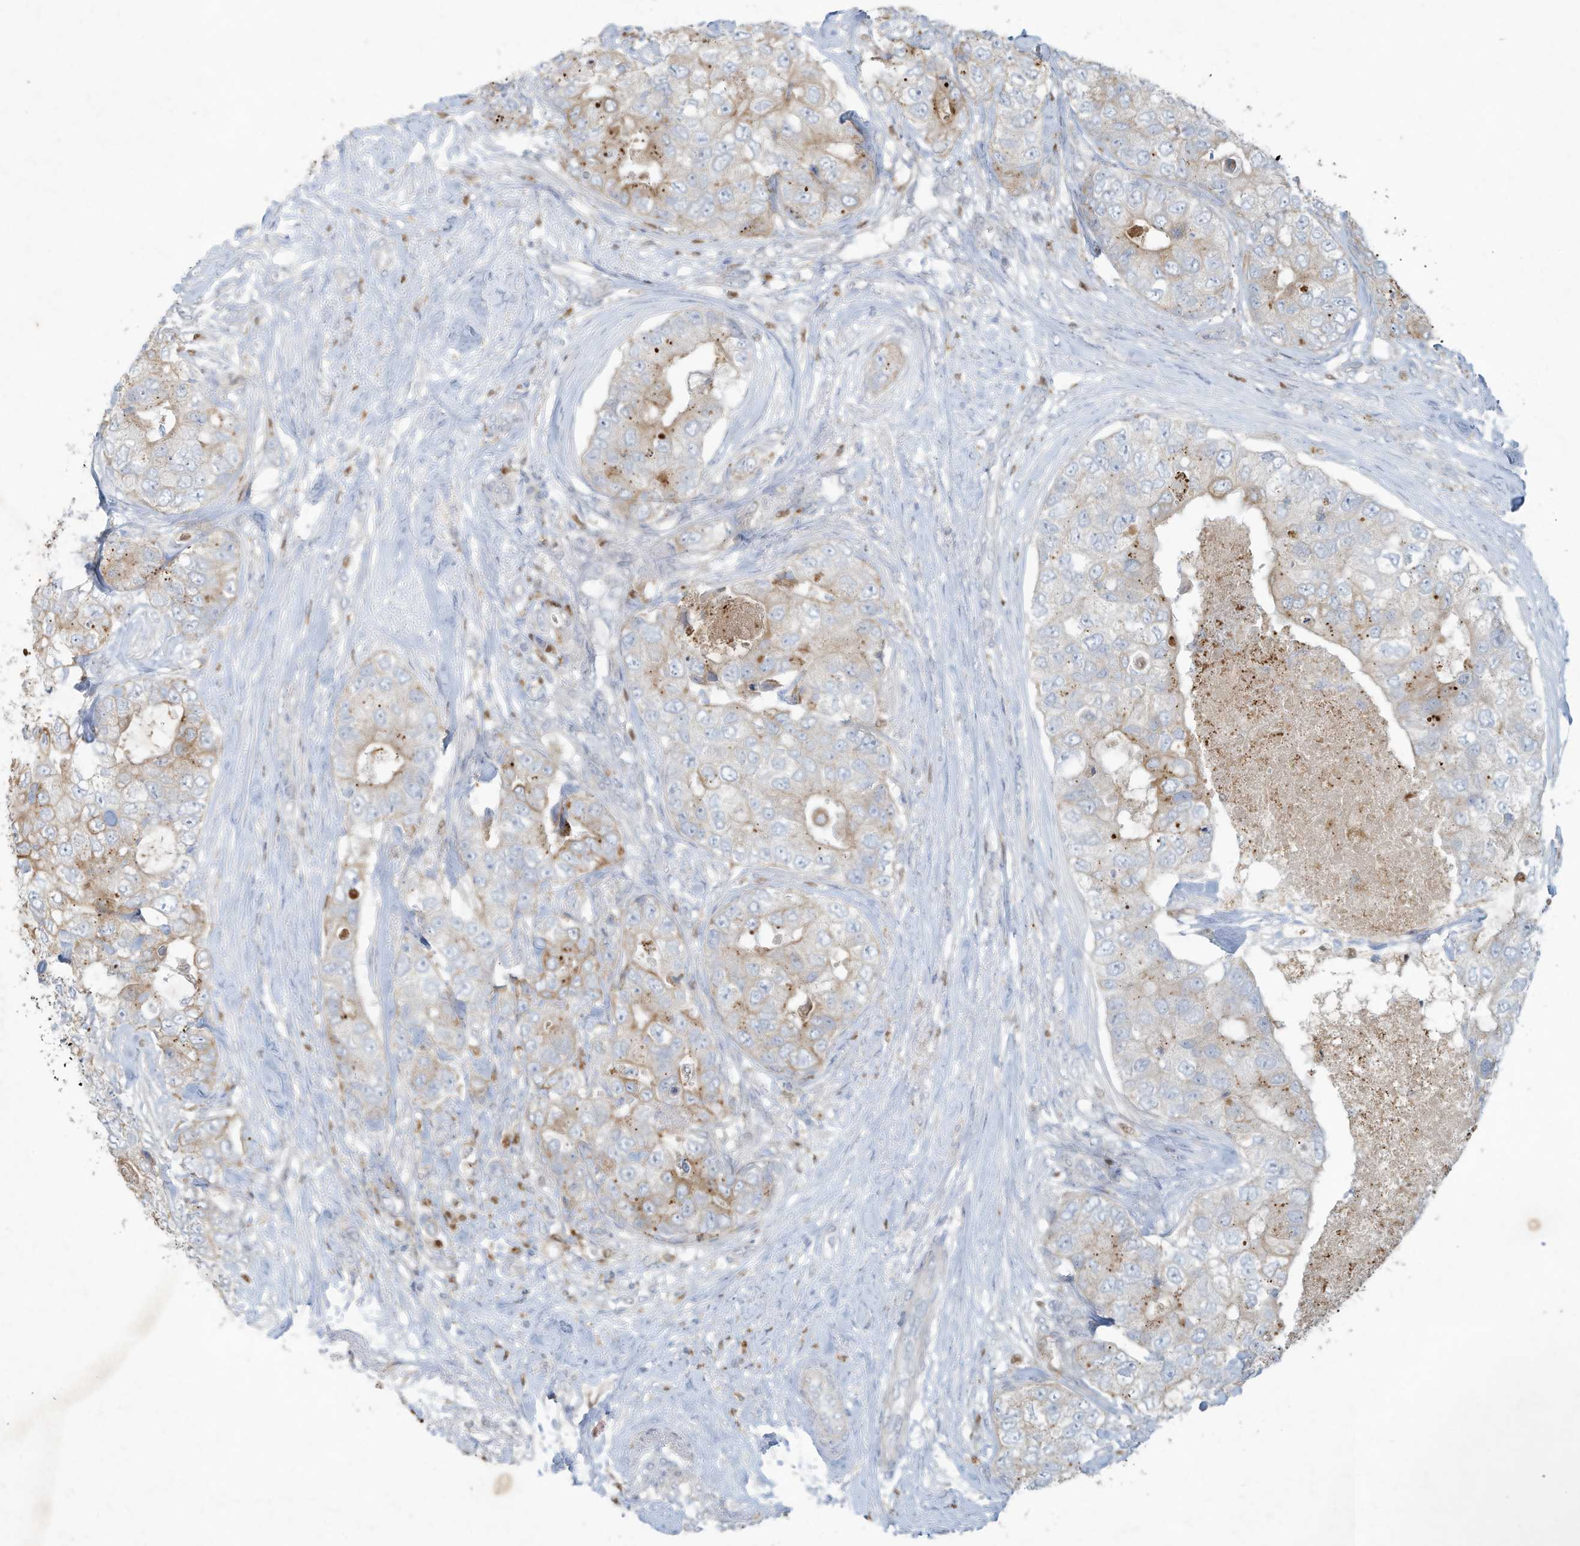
{"staining": {"intensity": "weak", "quantity": ">75%", "location": "cytoplasmic/membranous"}, "tissue": "breast cancer", "cell_type": "Tumor cells", "image_type": "cancer", "snomed": [{"axis": "morphology", "description": "Duct carcinoma"}, {"axis": "topography", "description": "Breast"}], "caption": "Immunohistochemistry (IHC) photomicrograph of human breast cancer stained for a protein (brown), which demonstrates low levels of weak cytoplasmic/membranous staining in approximately >75% of tumor cells.", "gene": "TUBE1", "patient": {"sex": "female", "age": 62}}